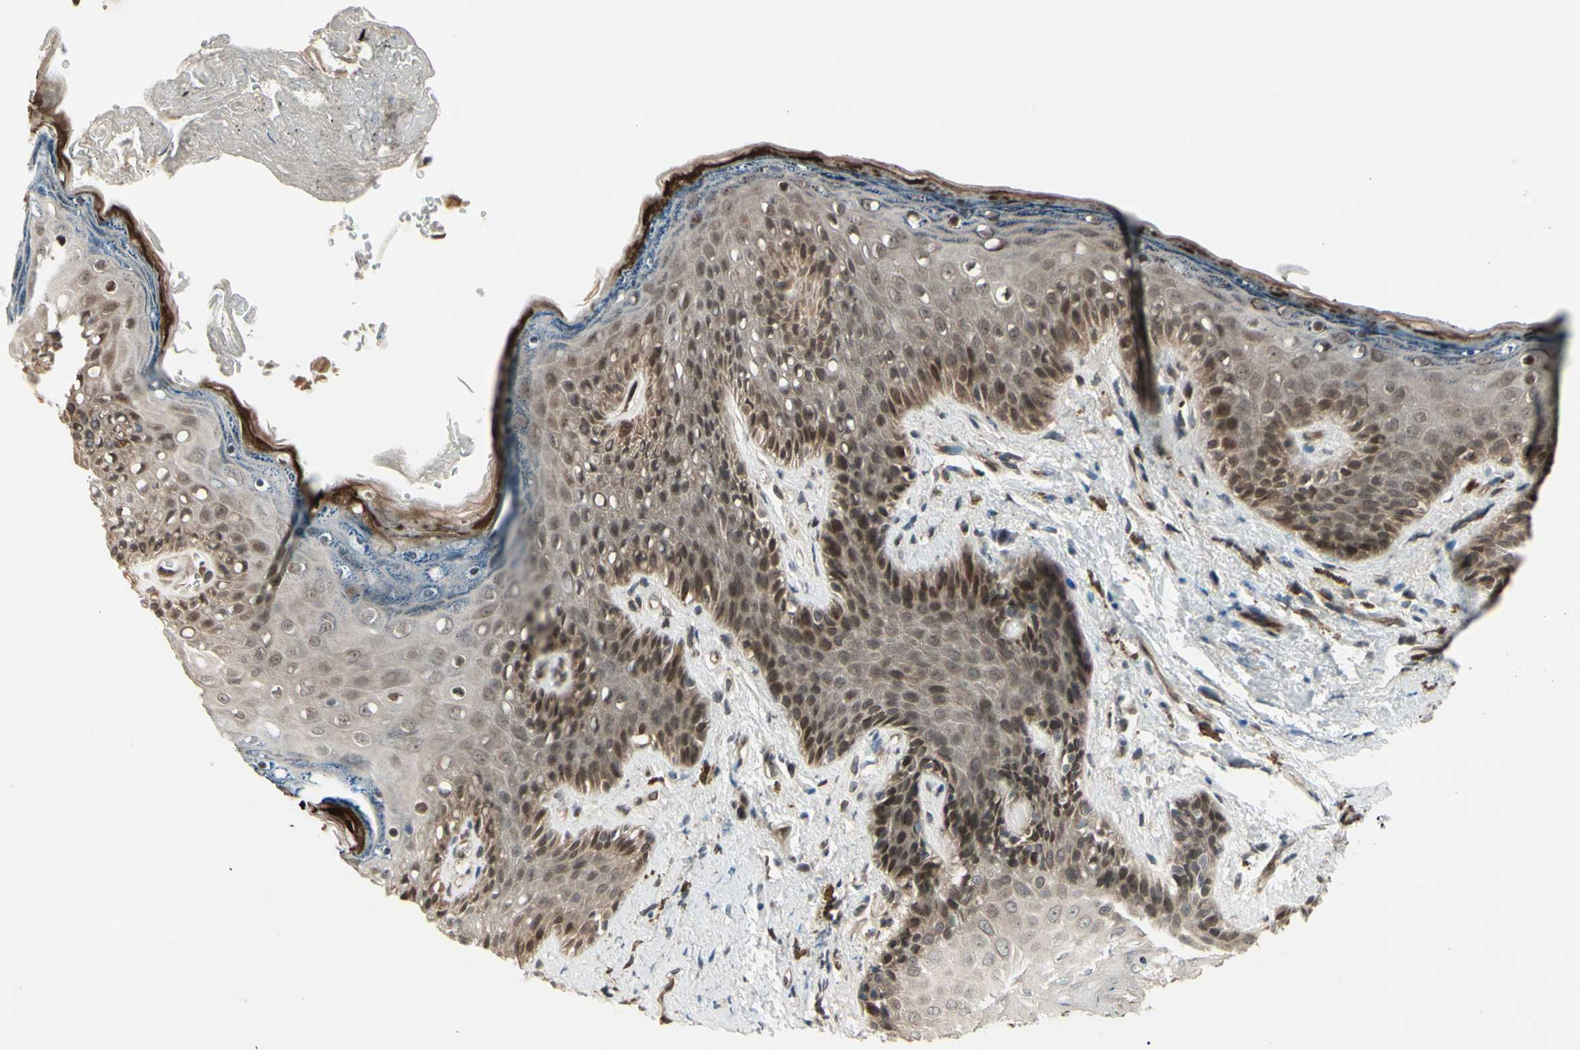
{"staining": {"intensity": "moderate", "quantity": ">75%", "location": "cytoplasmic/membranous"}, "tissue": "skin", "cell_type": "Epidermal cells", "image_type": "normal", "snomed": [{"axis": "morphology", "description": "Normal tissue, NOS"}, {"axis": "topography", "description": "Anal"}], "caption": "The image reveals a brown stain indicating the presence of a protein in the cytoplasmic/membranous of epidermal cells in skin.", "gene": "MLF2", "patient": {"sex": "female", "age": 46}}